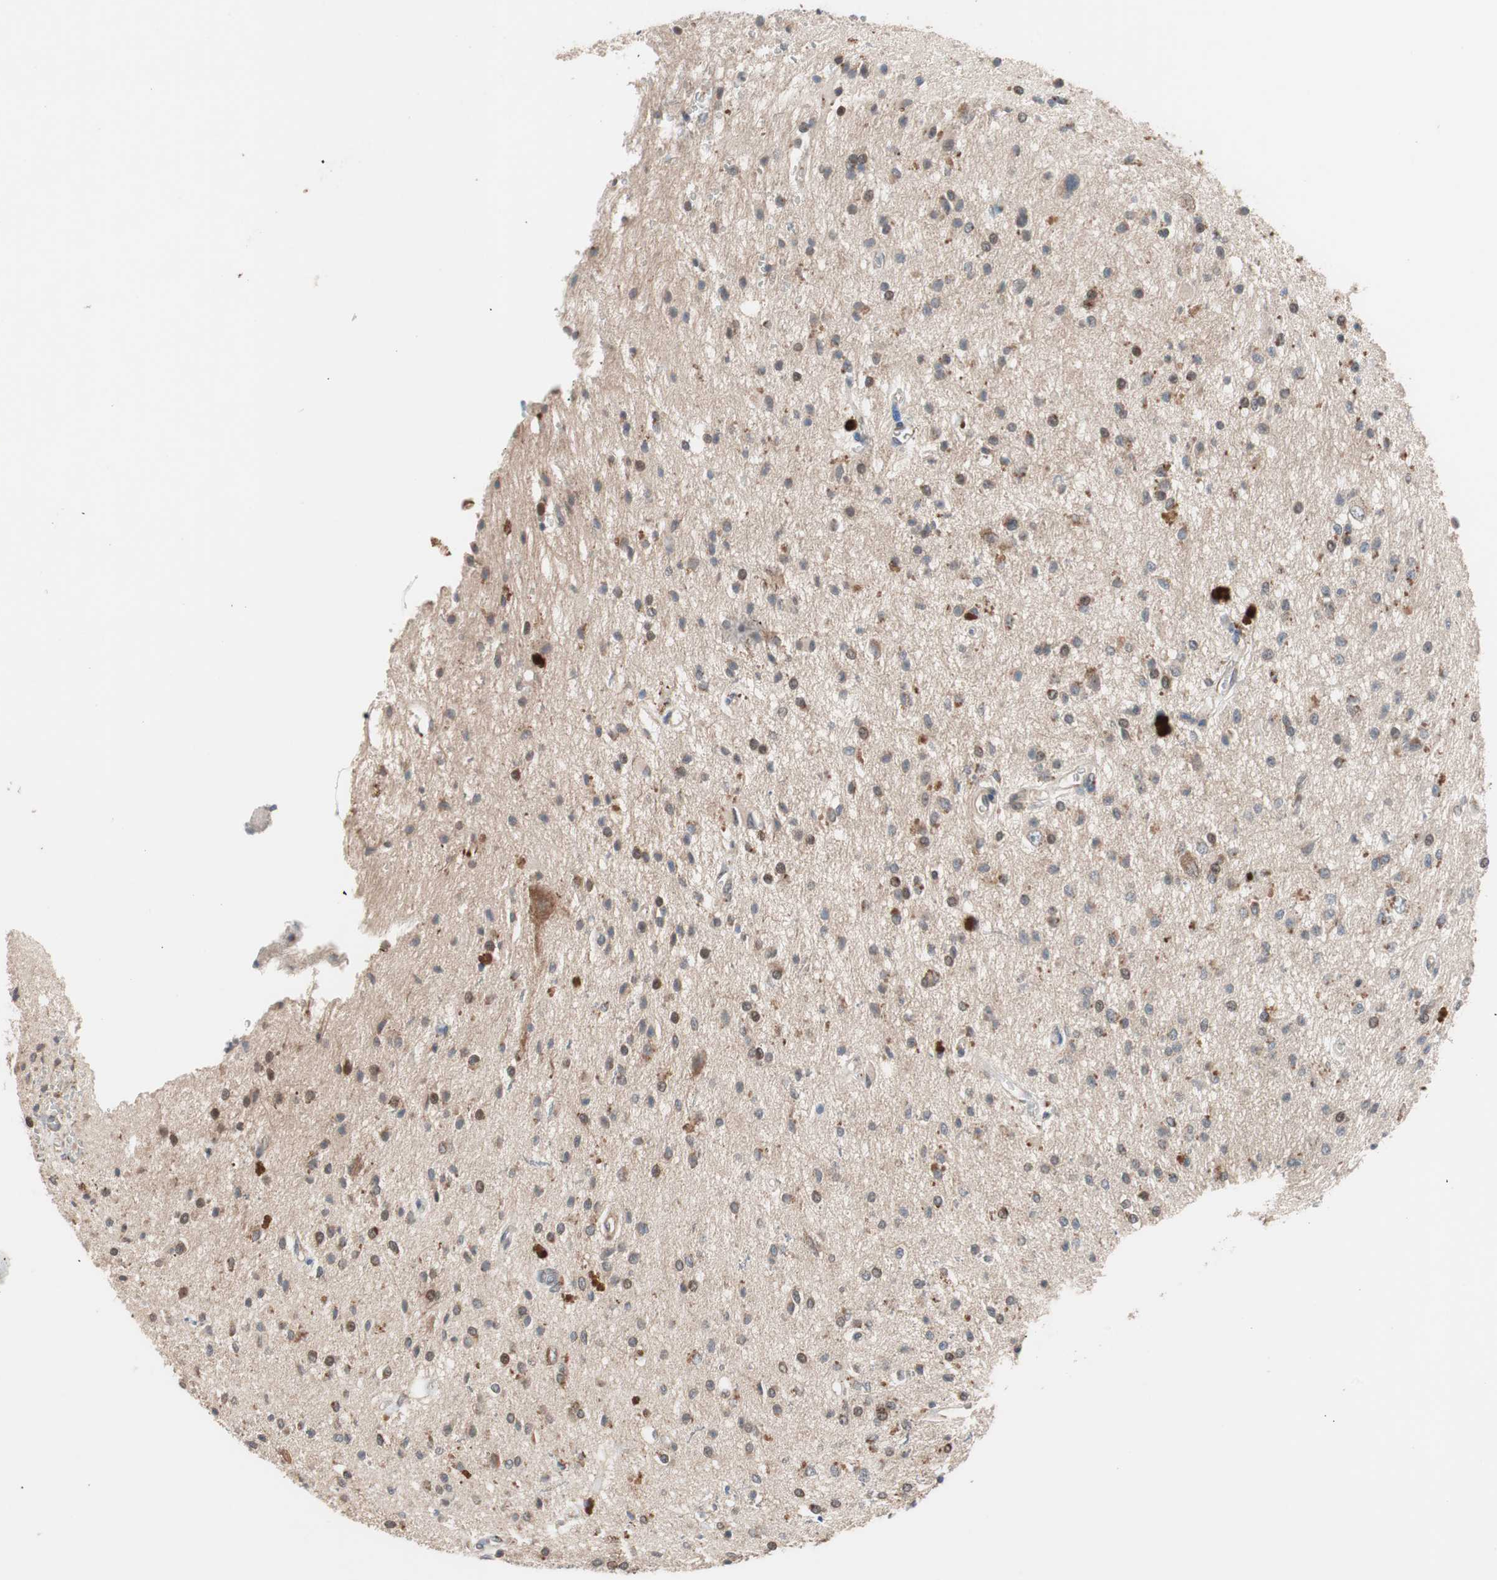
{"staining": {"intensity": "moderate", "quantity": ">75%", "location": "cytoplasmic/membranous"}, "tissue": "glioma", "cell_type": "Tumor cells", "image_type": "cancer", "snomed": [{"axis": "morphology", "description": "Glioma, malignant, High grade"}, {"axis": "topography", "description": "Brain"}], "caption": "Immunohistochemistry photomicrograph of human malignant glioma (high-grade) stained for a protein (brown), which demonstrates medium levels of moderate cytoplasmic/membranous staining in about >75% of tumor cells.", "gene": "HMBS", "patient": {"sex": "male", "age": 47}}